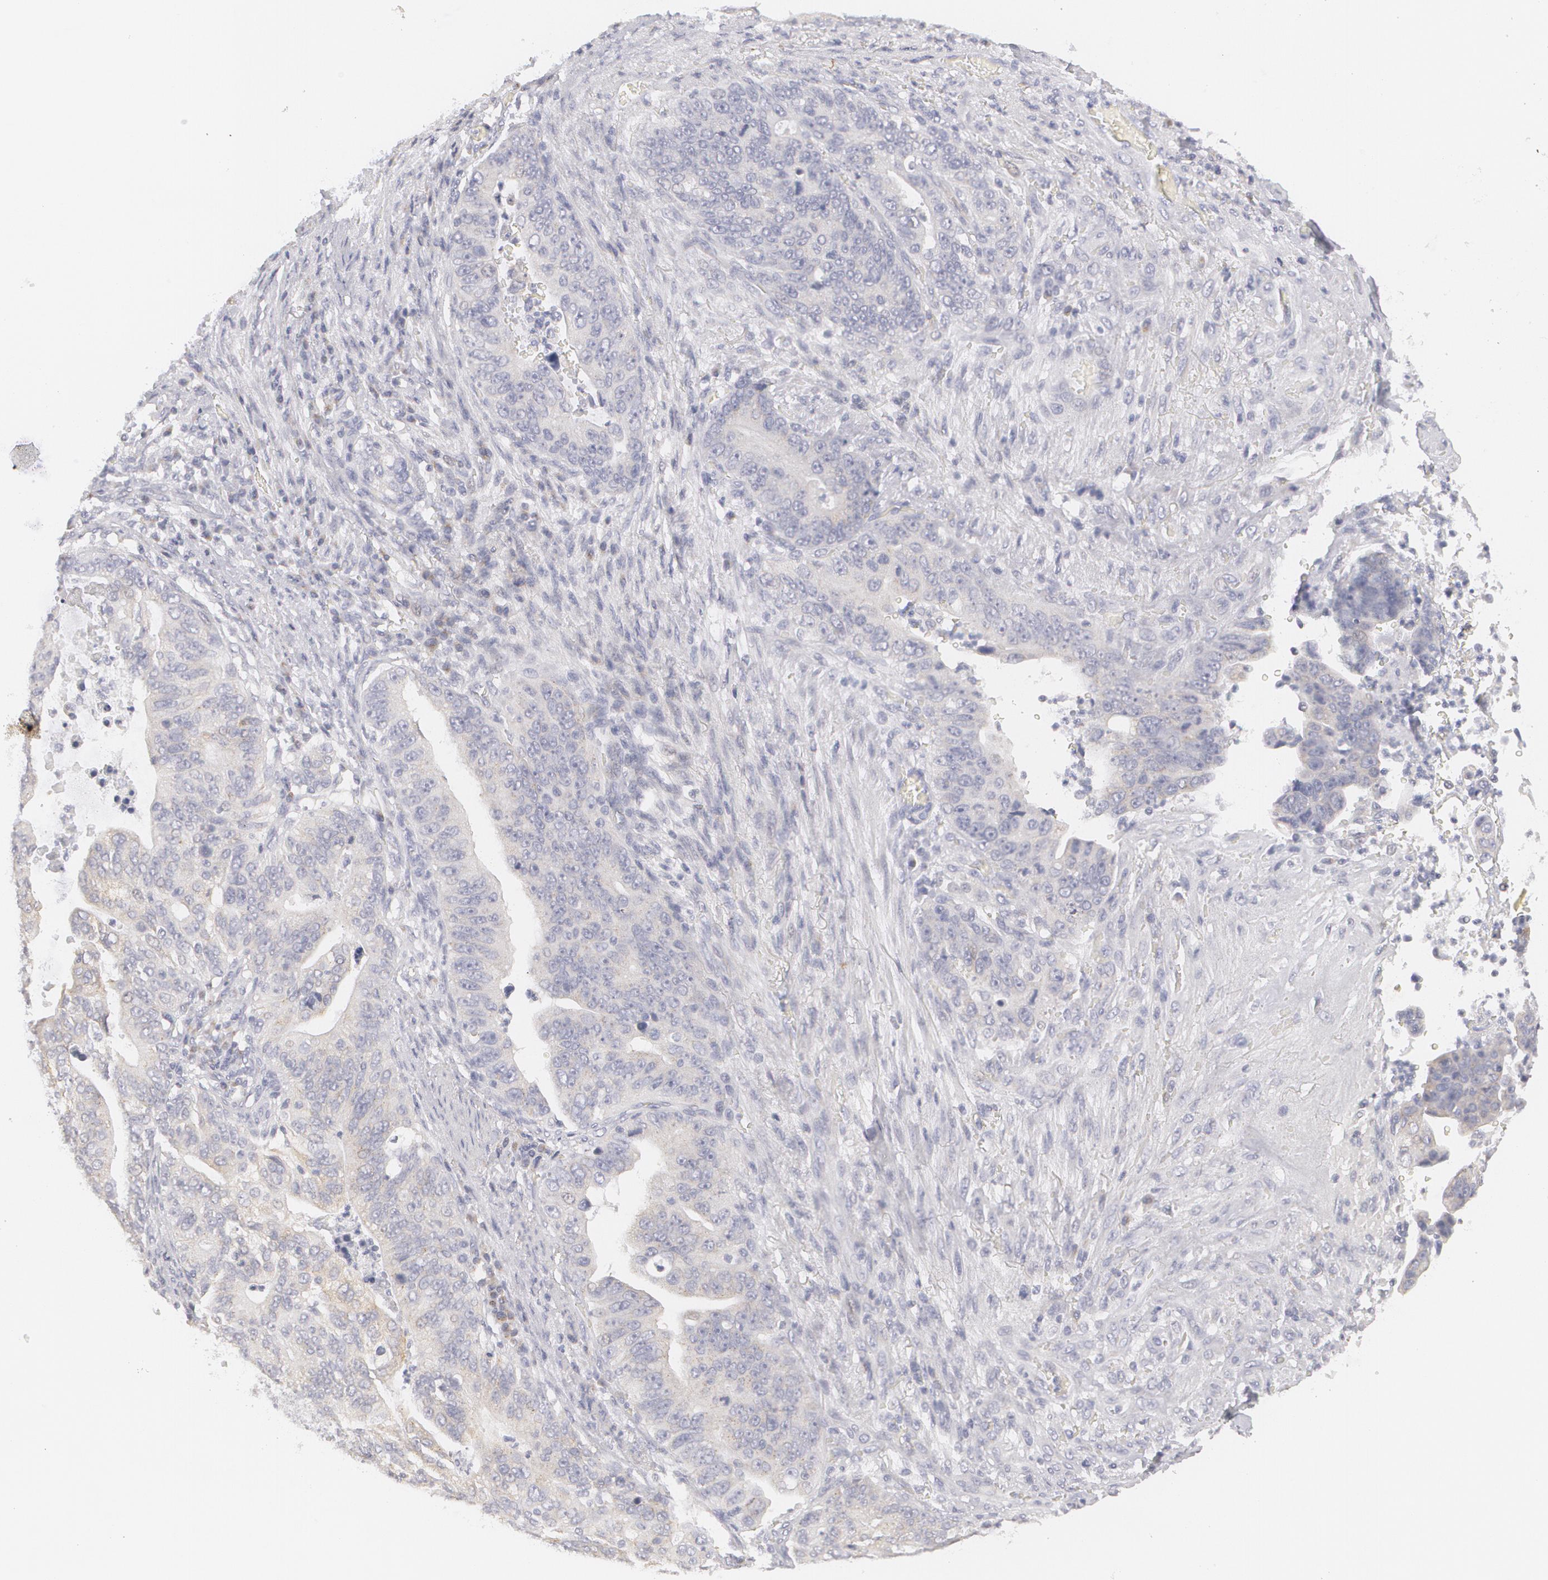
{"staining": {"intensity": "negative", "quantity": "none", "location": "none"}, "tissue": "stomach cancer", "cell_type": "Tumor cells", "image_type": "cancer", "snomed": [{"axis": "morphology", "description": "Adenocarcinoma, NOS"}, {"axis": "topography", "description": "Stomach, upper"}], "caption": "A high-resolution photomicrograph shows IHC staining of stomach cancer, which displays no significant expression in tumor cells.", "gene": "MBNL3", "patient": {"sex": "female", "age": 50}}